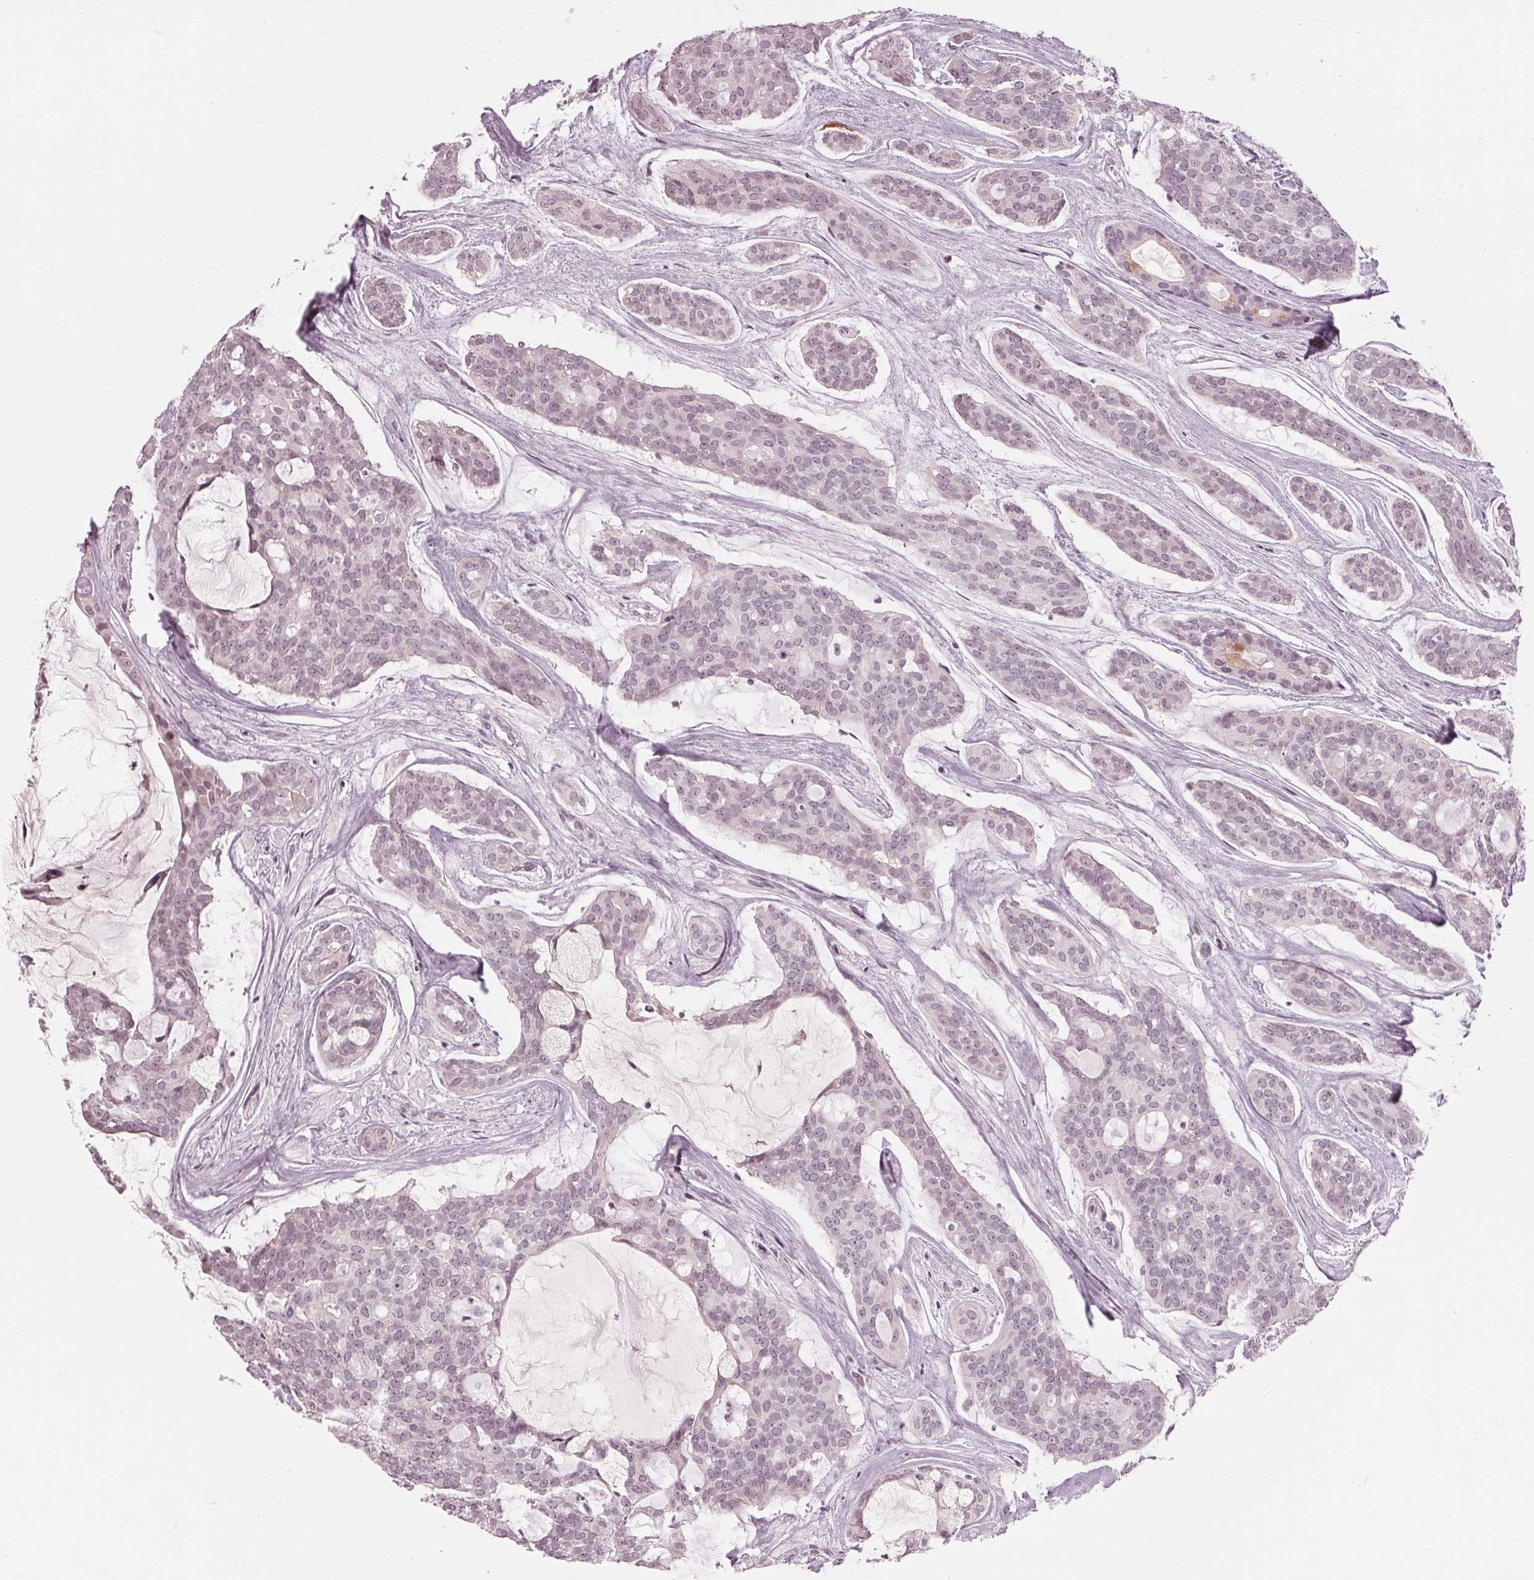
{"staining": {"intensity": "negative", "quantity": "none", "location": "none"}, "tissue": "head and neck cancer", "cell_type": "Tumor cells", "image_type": "cancer", "snomed": [{"axis": "morphology", "description": "Adenocarcinoma, NOS"}, {"axis": "topography", "description": "Head-Neck"}], "caption": "High magnification brightfield microscopy of head and neck adenocarcinoma stained with DAB (brown) and counterstained with hematoxylin (blue): tumor cells show no significant staining.", "gene": "ADPRHL1", "patient": {"sex": "male", "age": 66}}